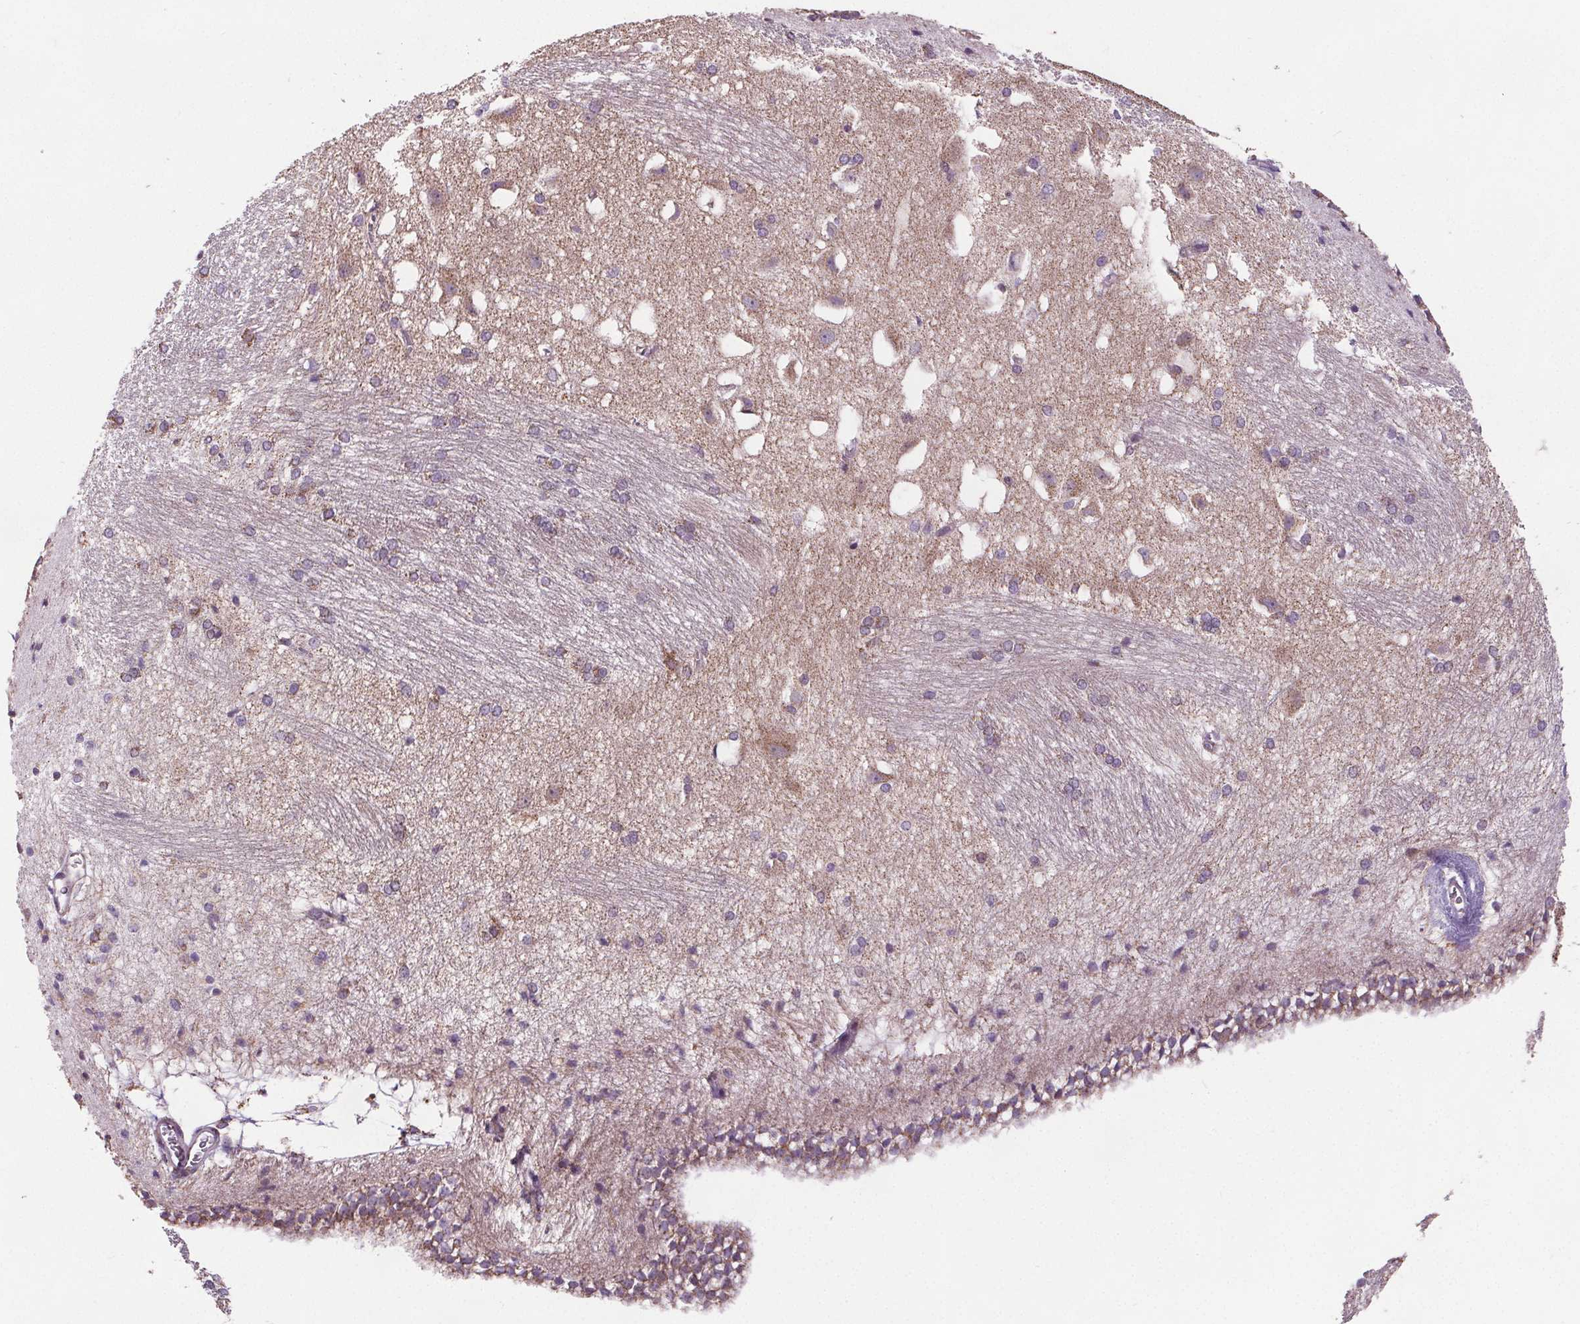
{"staining": {"intensity": "weak", "quantity": "25%-75%", "location": "cytoplasmic/membranous"}, "tissue": "hippocampus", "cell_type": "Glial cells", "image_type": "normal", "snomed": [{"axis": "morphology", "description": "Normal tissue, NOS"}, {"axis": "topography", "description": "Cerebral cortex"}, {"axis": "topography", "description": "Hippocampus"}], "caption": "IHC image of benign human hippocampus stained for a protein (brown), which reveals low levels of weak cytoplasmic/membranous positivity in approximately 25%-75% of glial cells.", "gene": "SUCLA2", "patient": {"sex": "female", "age": 19}}